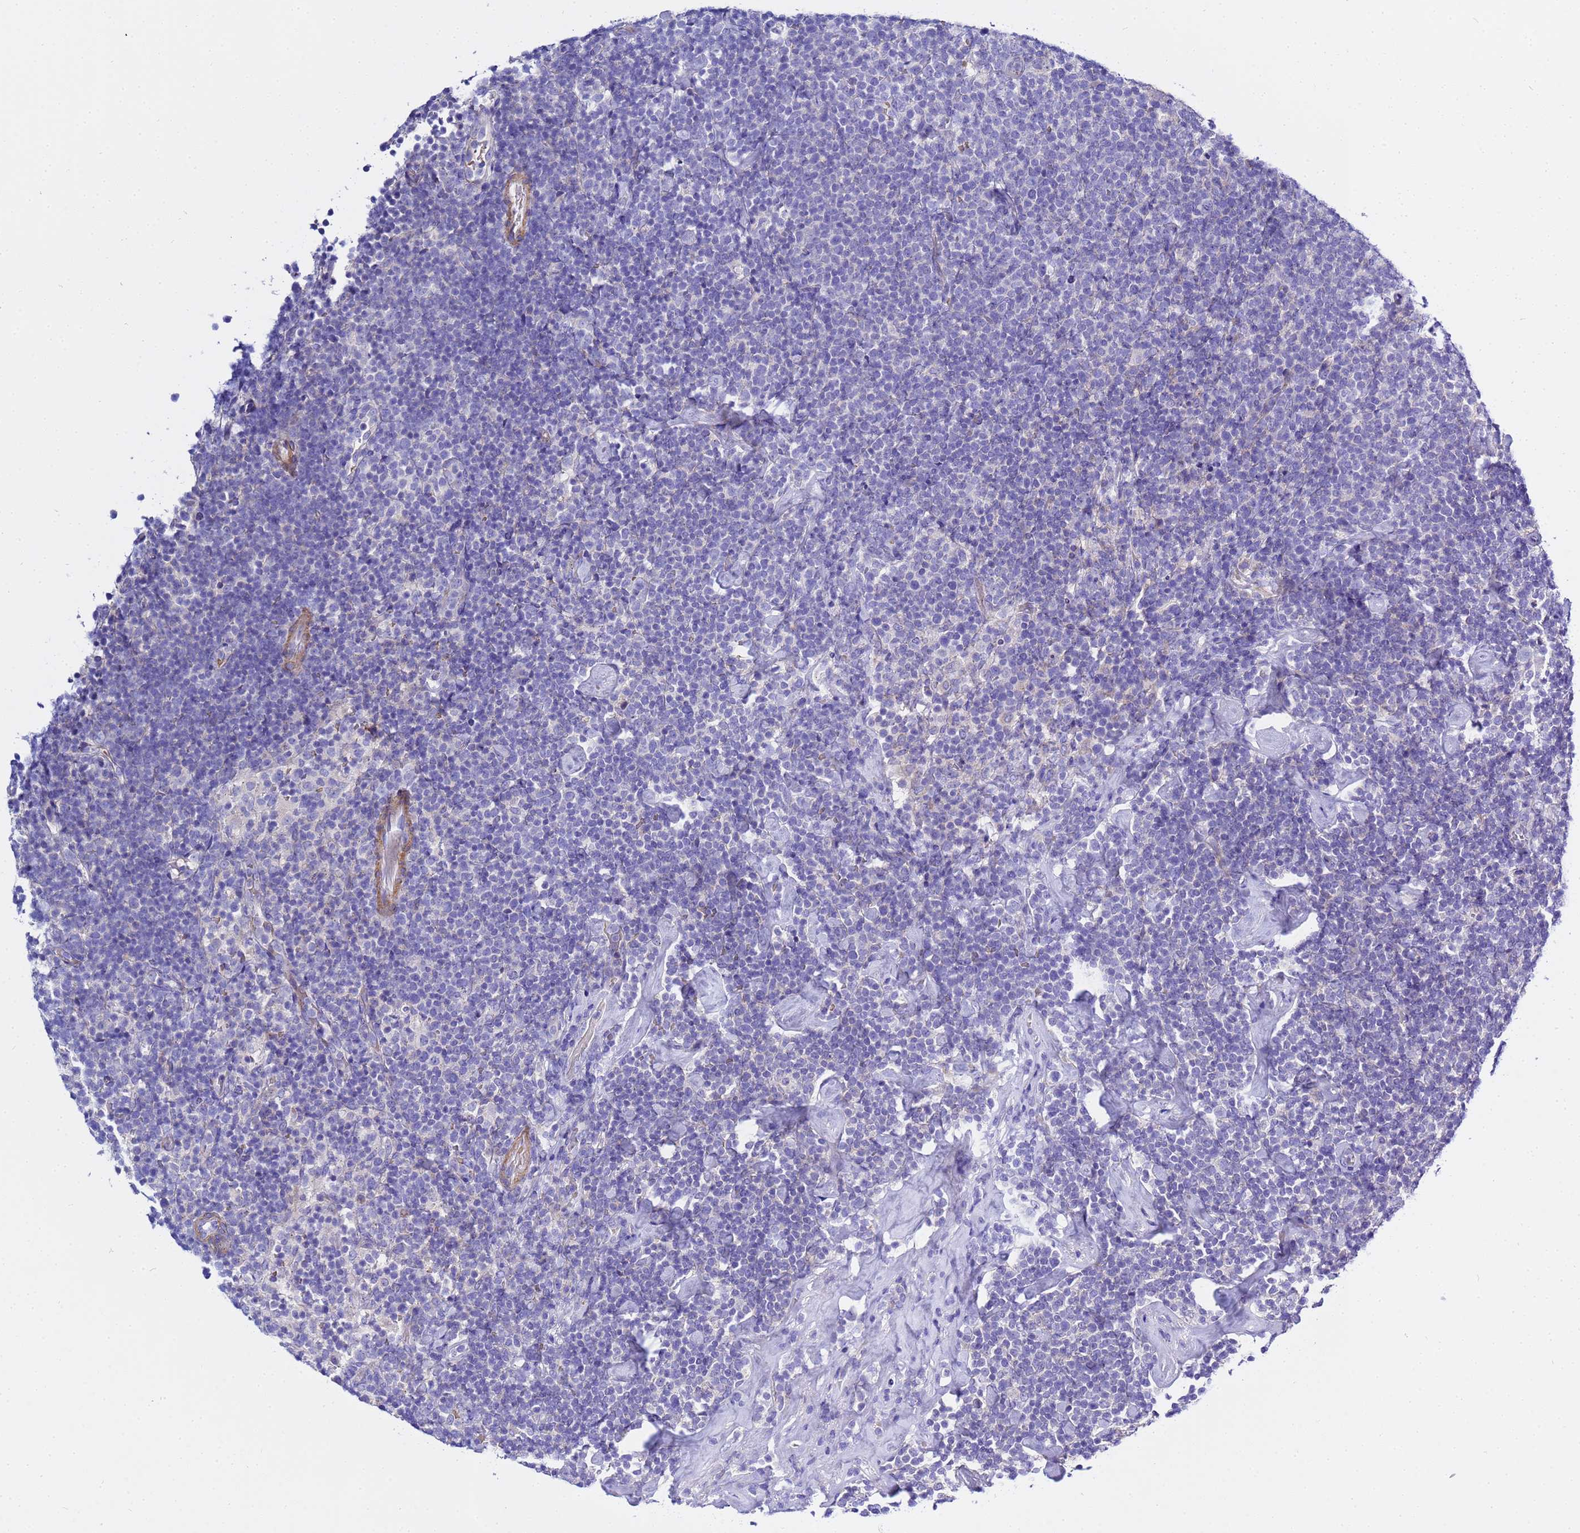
{"staining": {"intensity": "negative", "quantity": "none", "location": "none"}, "tissue": "lymphoma", "cell_type": "Tumor cells", "image_type": "cancer", "snomed": [{"axis": "morphology", "description": "Malignant lymphoma, non-Hodgkin's type, High grade"}, {"axis": "topography", "description": "Lymph node"}], "caption": "Tumor cells are negative for protein expression in human high-grade malignant lymphoma, non-Hodgkin's type.", "gene": "USP18", "patient": {"sex": "male", "age": 61}}